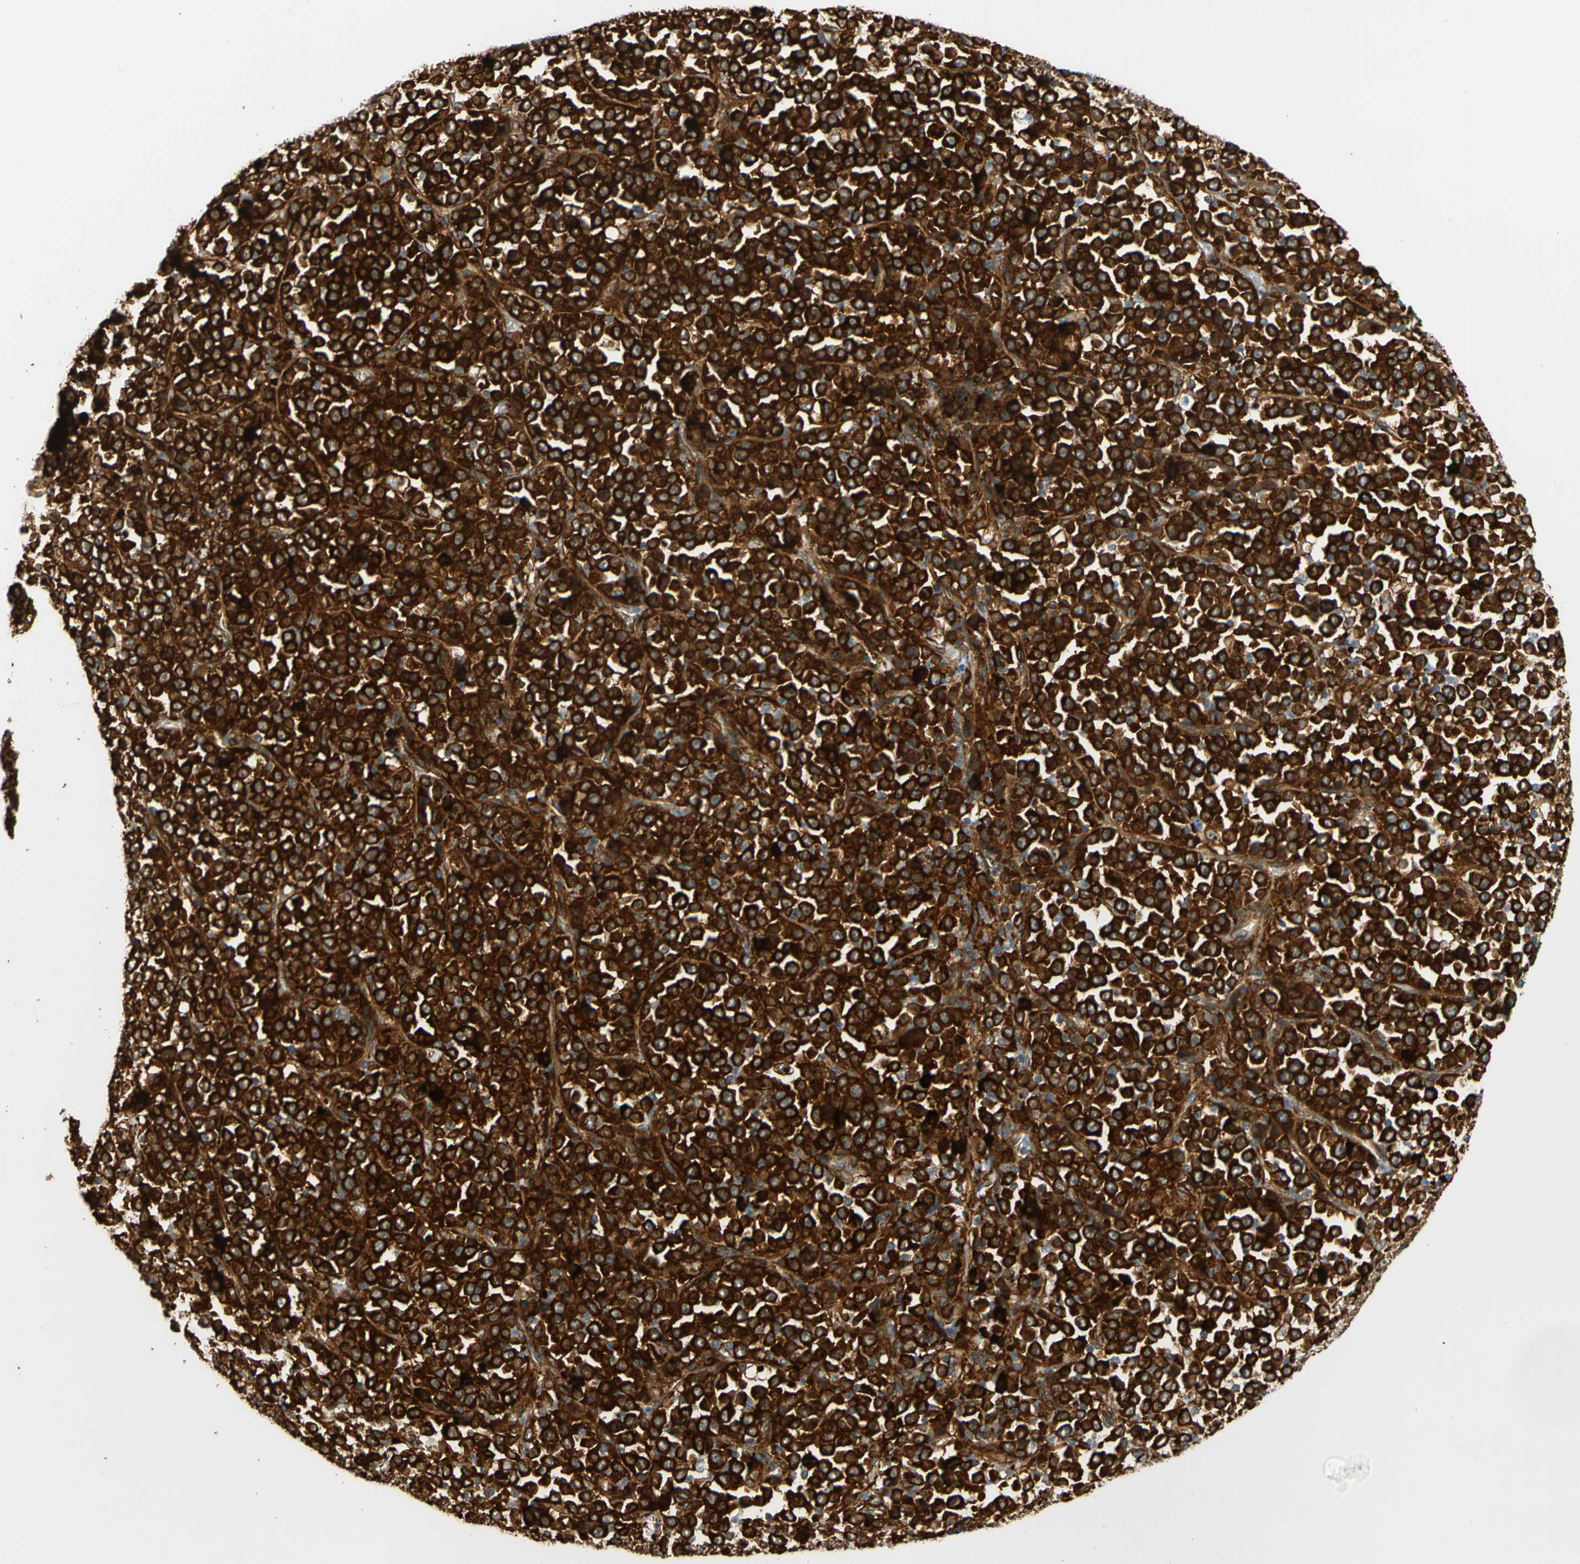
{"staining": {"intensity": "strong", "quantity": ">75%", "location": "cytoplasmic/membranous"}, "tissue": "stomach cancer", "cell_type": "Tumor cells", "image_type": "cancer", "snomed": [{"axis": "morphology", "description": "Normal tissue, NOS"}, {"axis": "morphology", "description": "Adenocarcinoma, NOS"}, {"axis": "topography", "description": "Stomach, upper"}, {"axis": "topography", "description": "Stomach"}], "caption": "This is an image of IHC staining of stomach adenocarcinoma, which shows strong staining in the cytoplasmic/membranous of tumor cells.", "gene": "PARP14", "patient": {"sex": "male", "age": 59}}